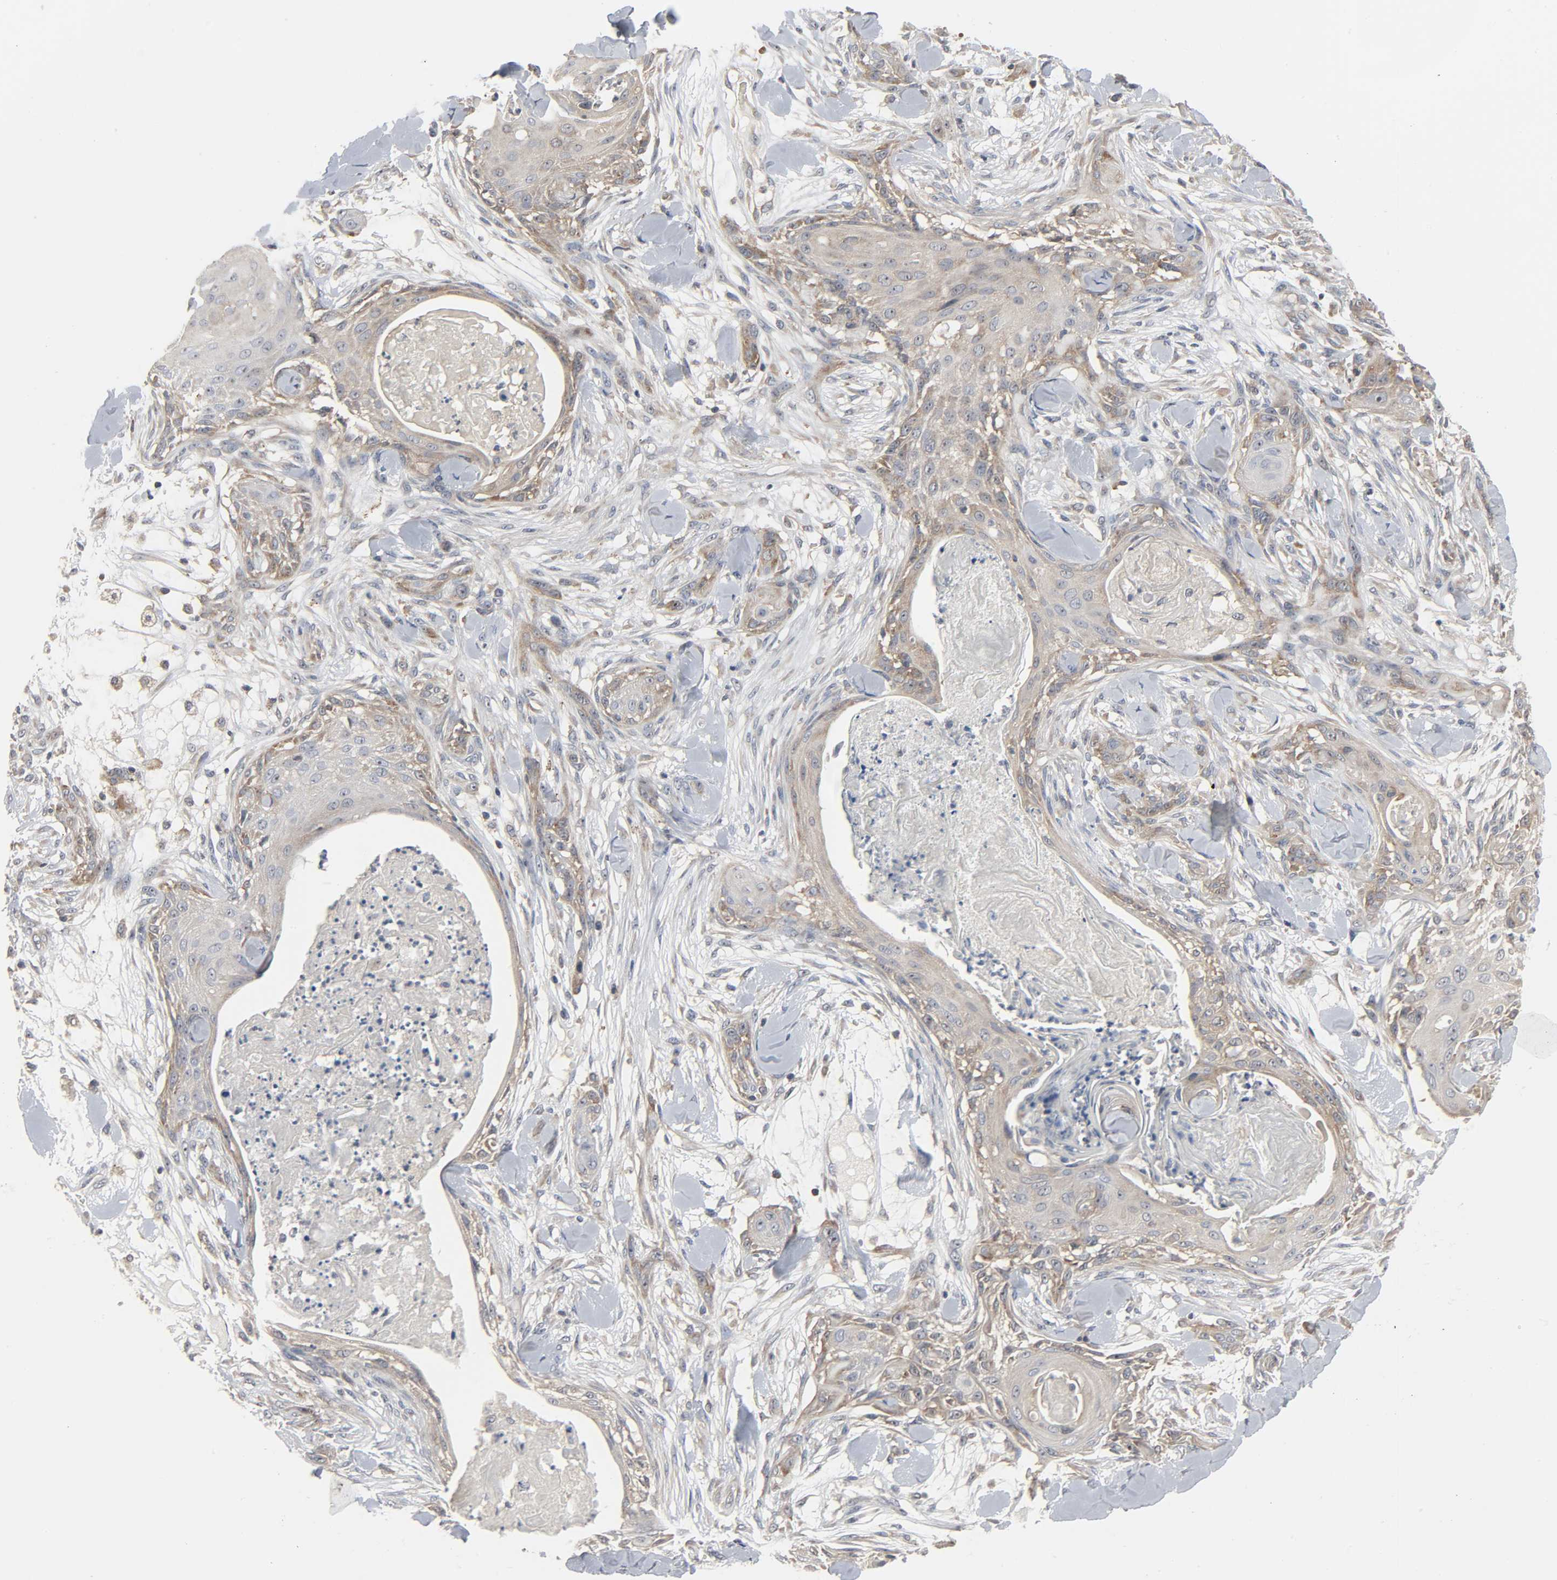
{"staining": {"intensity": "moderate", "quantity": ">75%", "location": "cytoplasmic/membranous,nuclear"}, "tissue": "skin cancer", "cell_type": "Tumor cells", "image_type": "cancer", "snomed": [{"axis": "morphology", "description": "Squamous cell carcinoma, NOS"}, {"axis": "topography", "description": "Skin"}], "caption": "A brown stain labels moderate cytoplasmic/membranous and nuclear expression of a protein in squamous cell carcinoma (skin) tumor cells.", "gene": "PLEKHA2", "patient": {"sex": "female", "age": 59}}